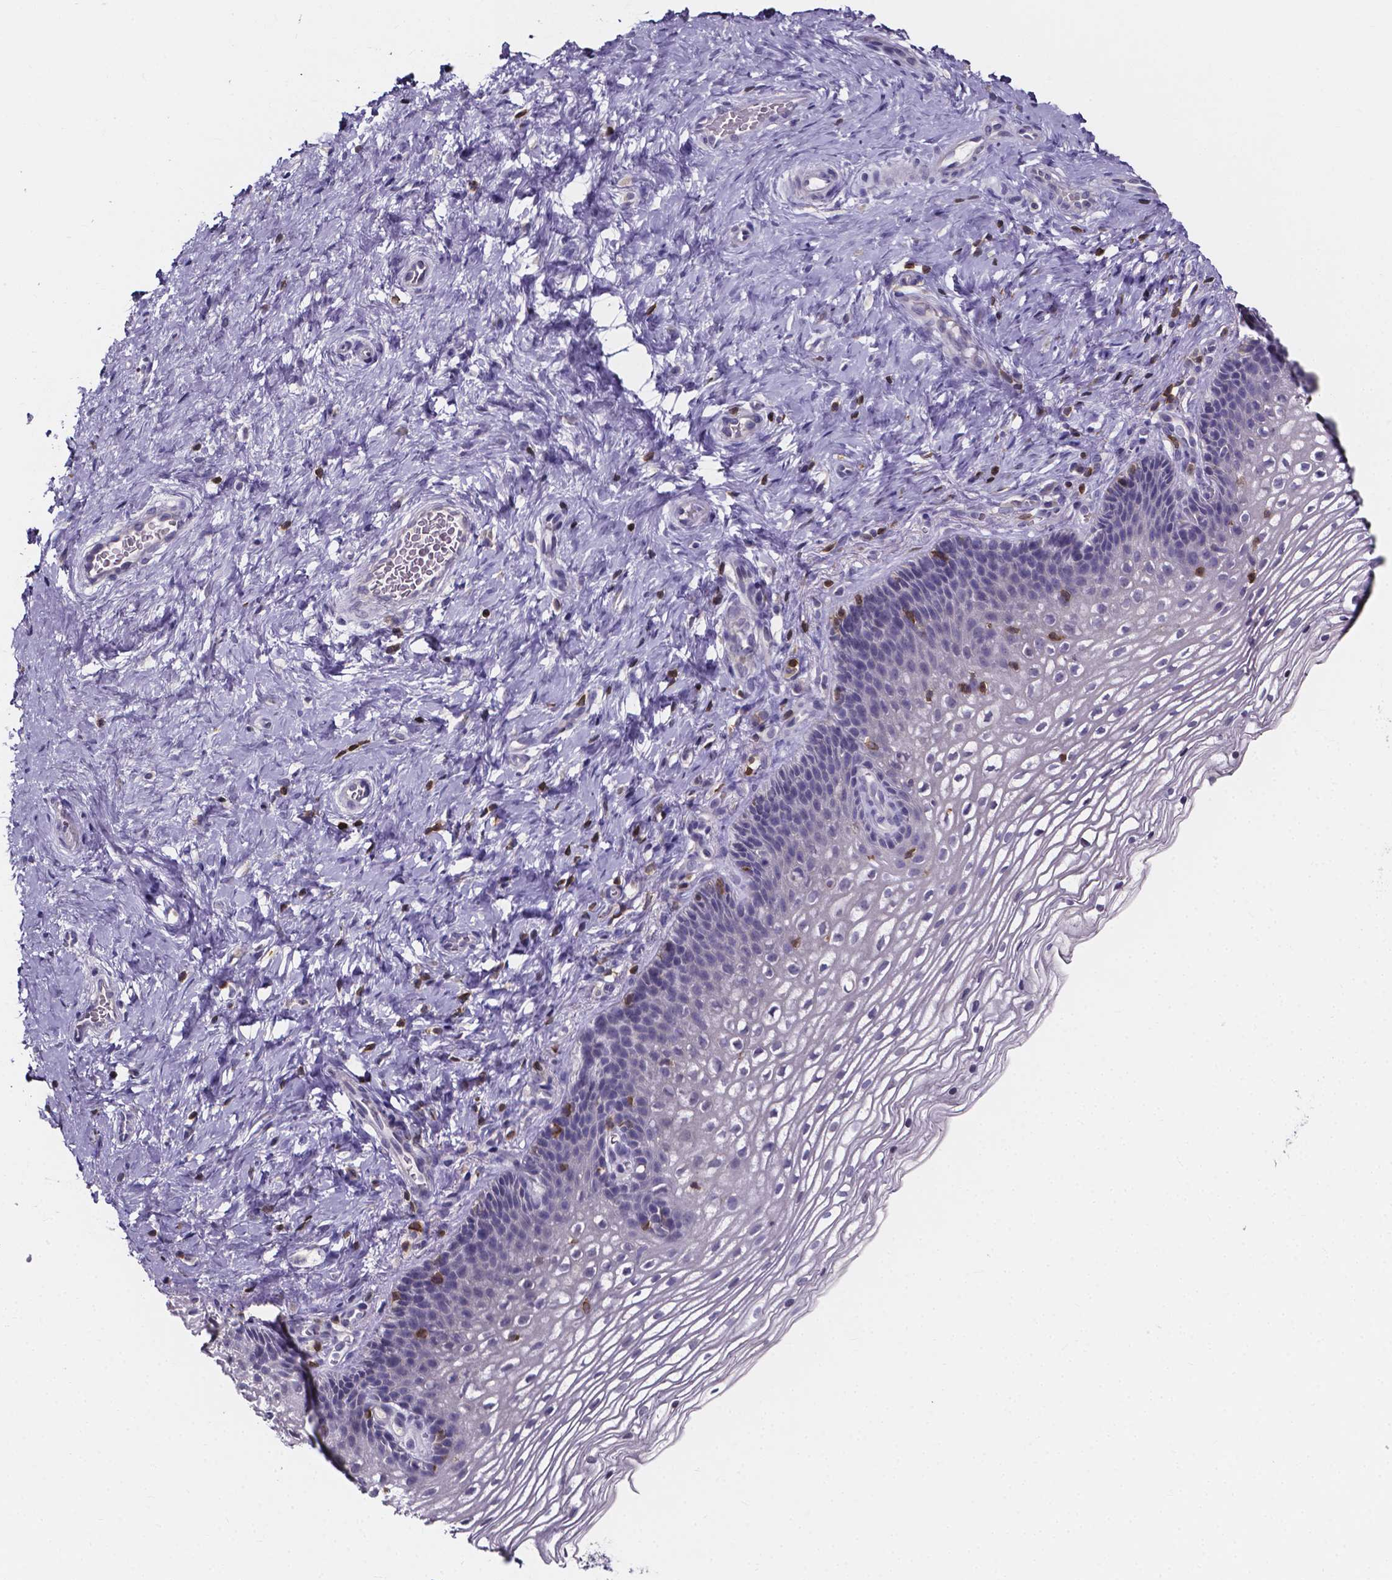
{"staining": {"intensity": "negative", "quantity": "none", "location": "none"}, "tissue": "cervix", "cell_type": "Glandular cells", "image_type": "normal", "snomed": [{"axis": "morphology", "description": "Normal tissue, NOS"}, {"axis": "topography", "description": "Cervix"}], "caption": "Human cervix stained for a protein using immunohistochemistry demonstrates no positivity in glandular cells.", "gene": "THEMIS", "patient": {"sex": "female", "age": 34}}